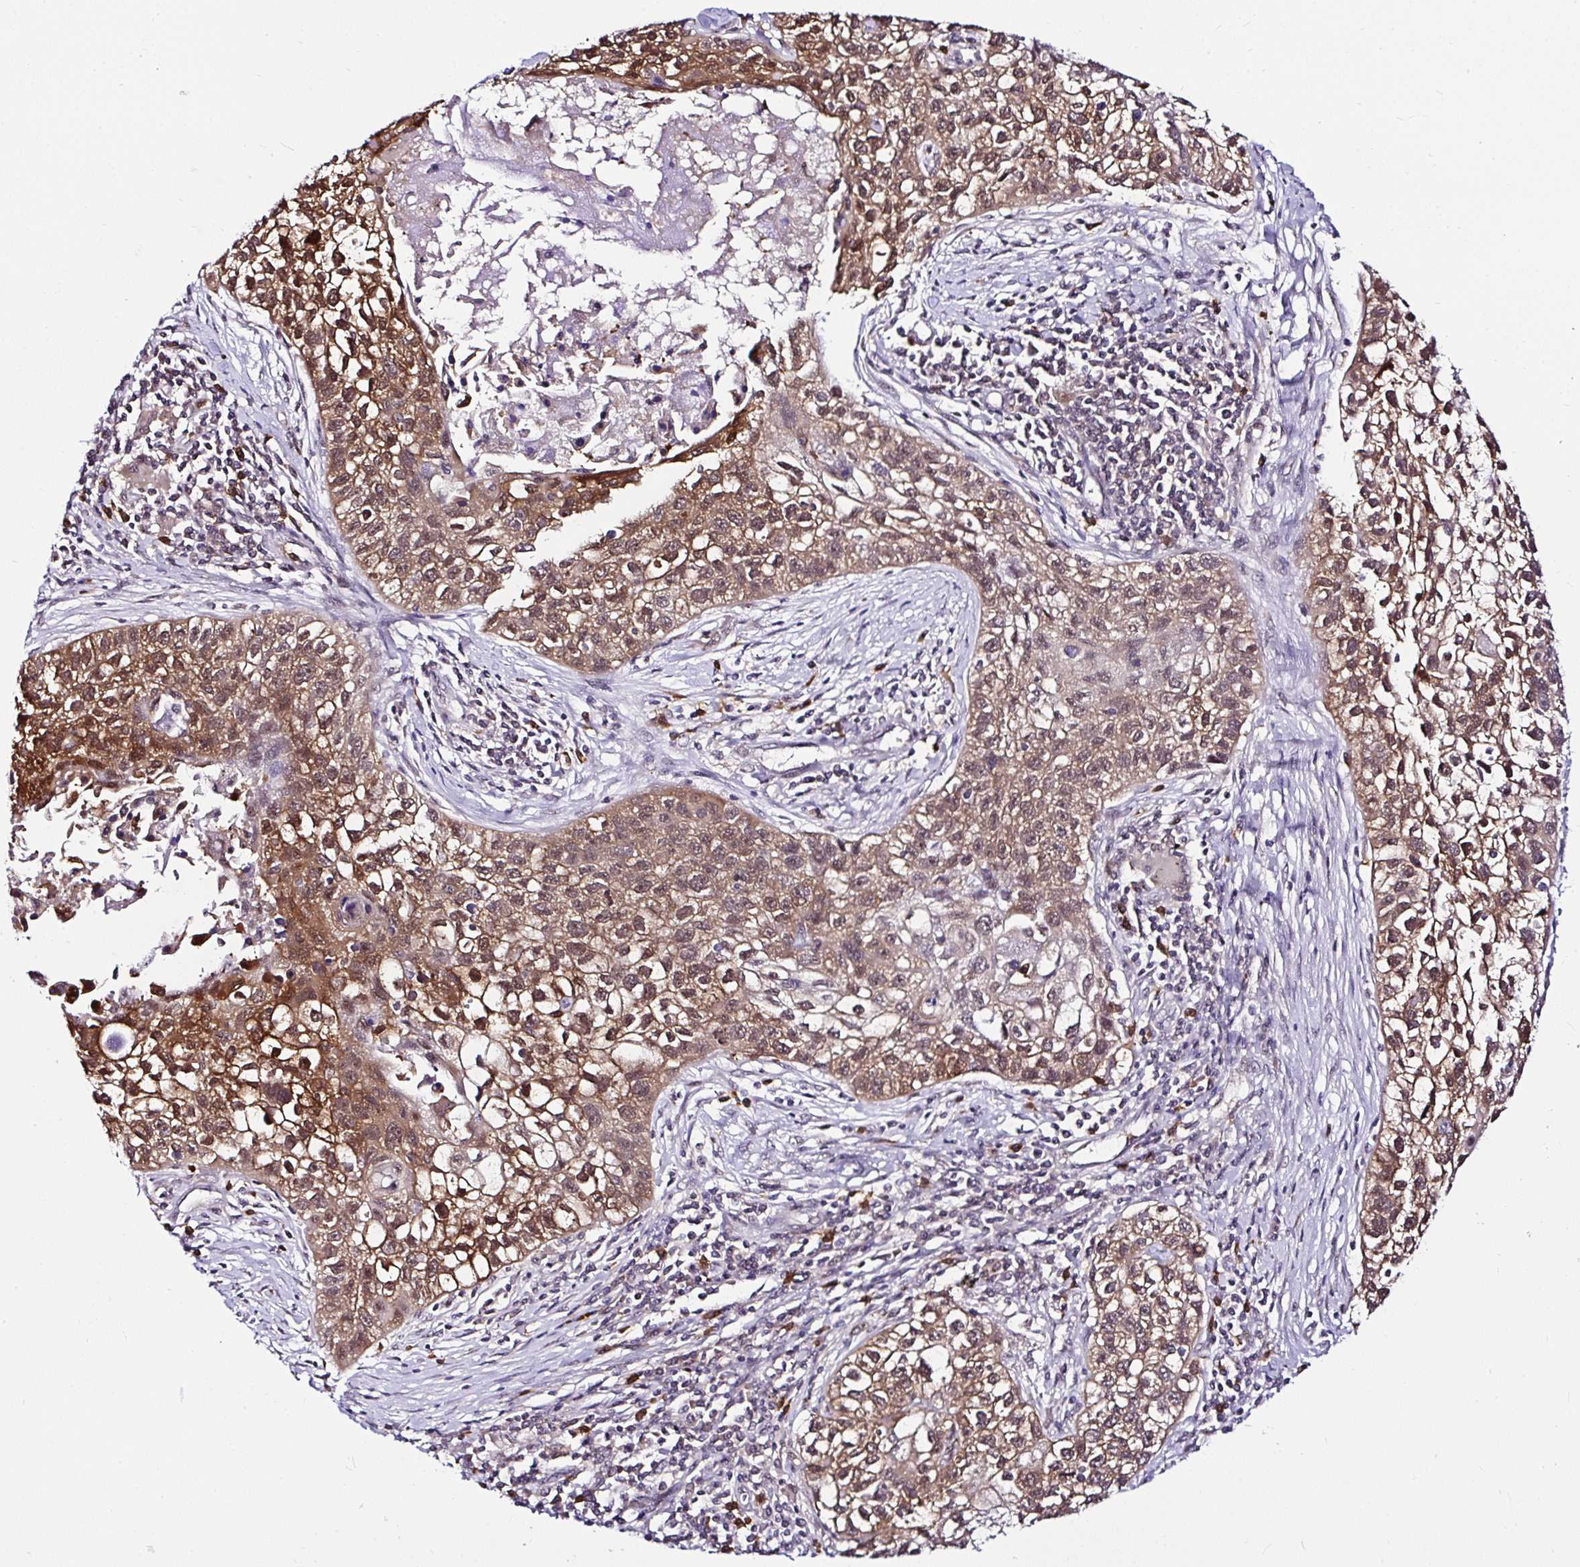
{"staining": {"intensity": "moderate", "quantity": ">75%", "location": "cytoplasmic/membranous,nuclear"}, "tissue": "lung cancer", "cell_type": "Tumor cells", "image_type": "cancer", "snomed": [{"axis": "morphology", "description": "Squamous cell carcinoma, NOS"}, {"axis": "topography", "description": "Lung"}], "caption": "Immunohistochemical staining of lung cancer (squamous cell carcinoma) shows moderate cytoplasmic/membranous and nuclear protein positivity in approximately >75% of tumor cells.", "gene": "PIN4", "patient": {"sex": "male", "age": 74}}